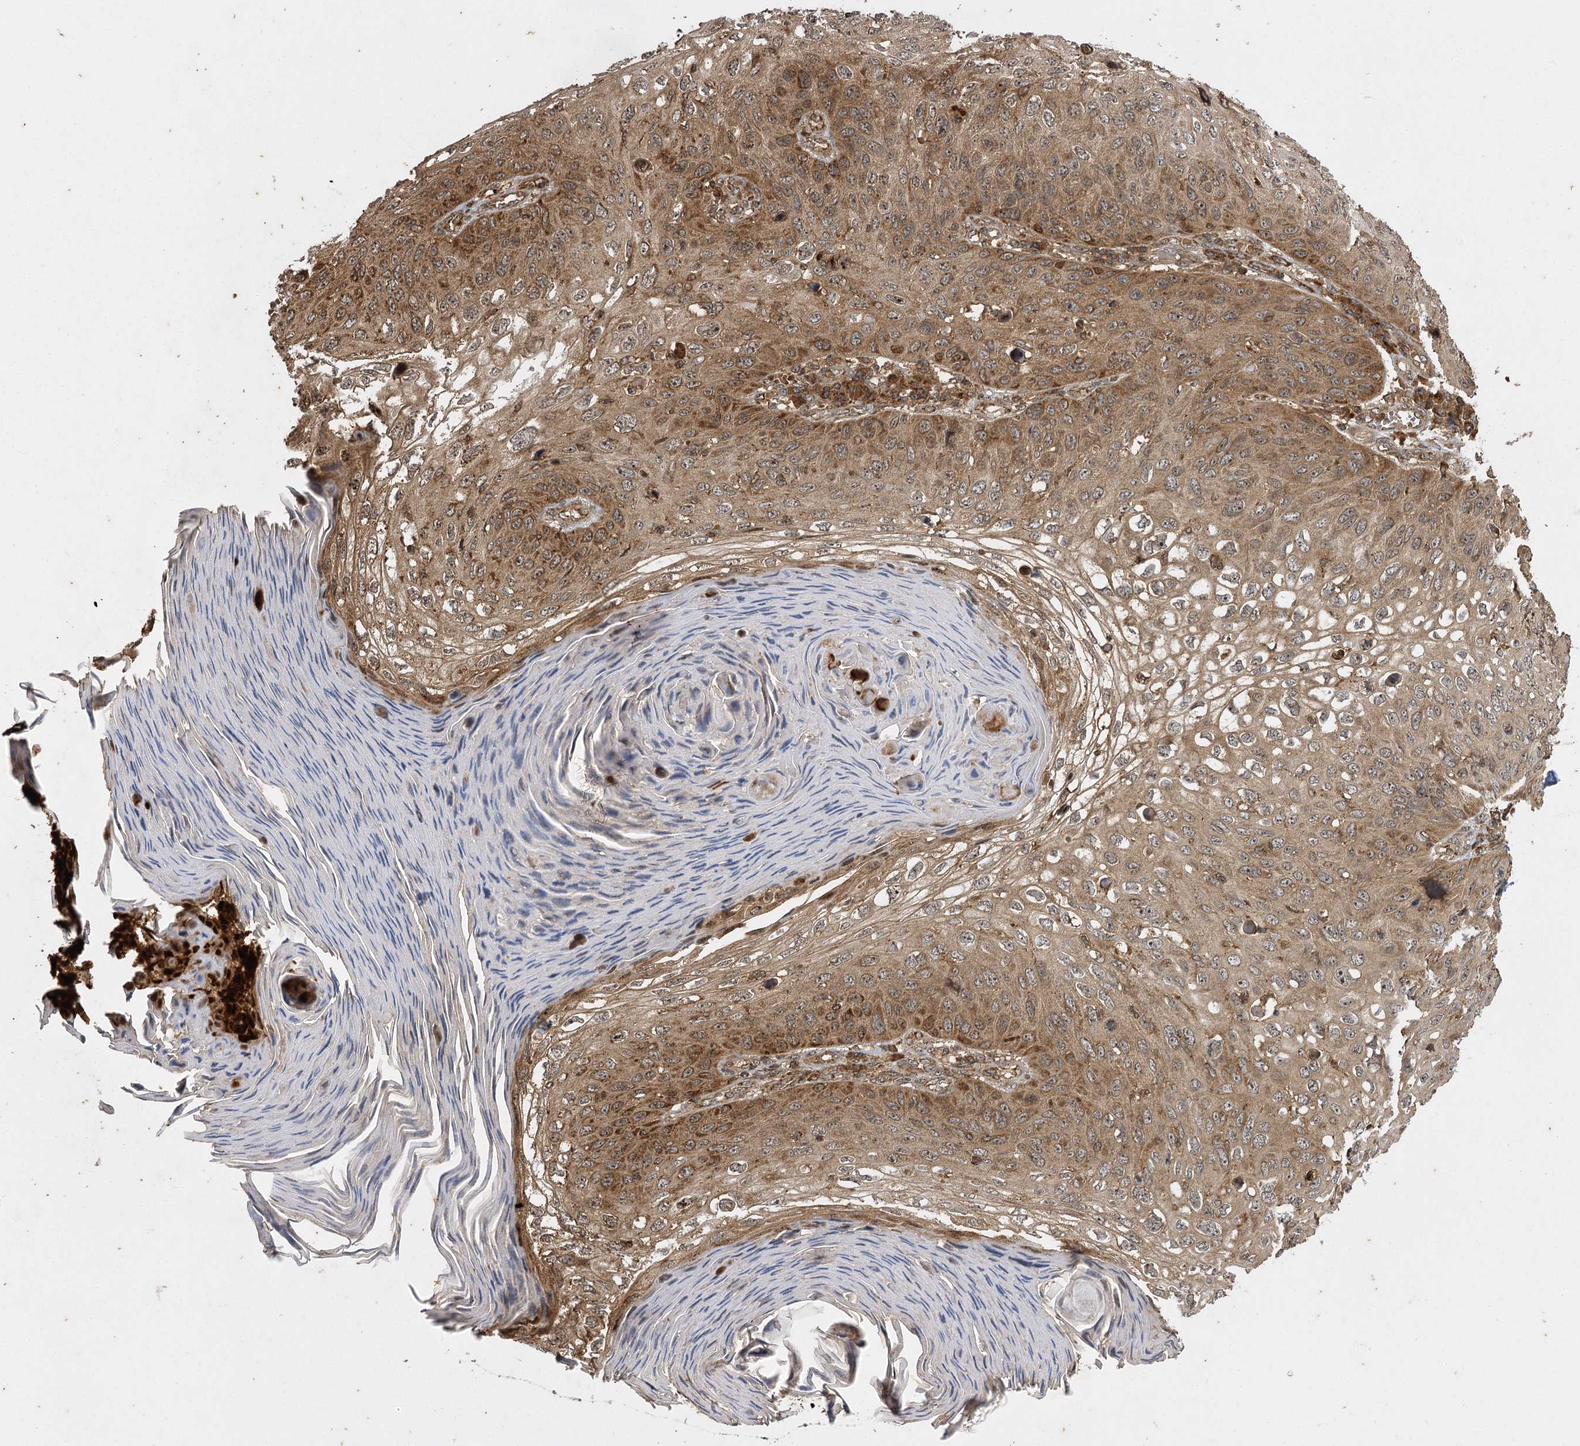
{"staining": {"intensity": "moderate", "quantity": "25%-75%", "location": "cytoplasmic/membranous,nuclear"}, "tissue": "skin cancer", "cell_type": "Tumor cells", "image_type": "cancer", "snomed": [{"axis": "morphology", "description": "Squamous cell carcinoma, NOS"}, {"axis": "topography", "description": "Skin"}], "caption": "Immunohistochemical staining of skin squamous cell carcinoma reveals medium levels of moderate cytoplasmic/membranous and nuclear expression in approximately 25%-75% of tumor cells. The staining was performed using DAB (3,3'-diaminobenzidine) to visualize the protein expression in brown, while the nuclei were stained in blue with hematoxylin (Magnification: 20x).", "gene": "IL11RA", "patient": {"sex": "female", "age": 90}}